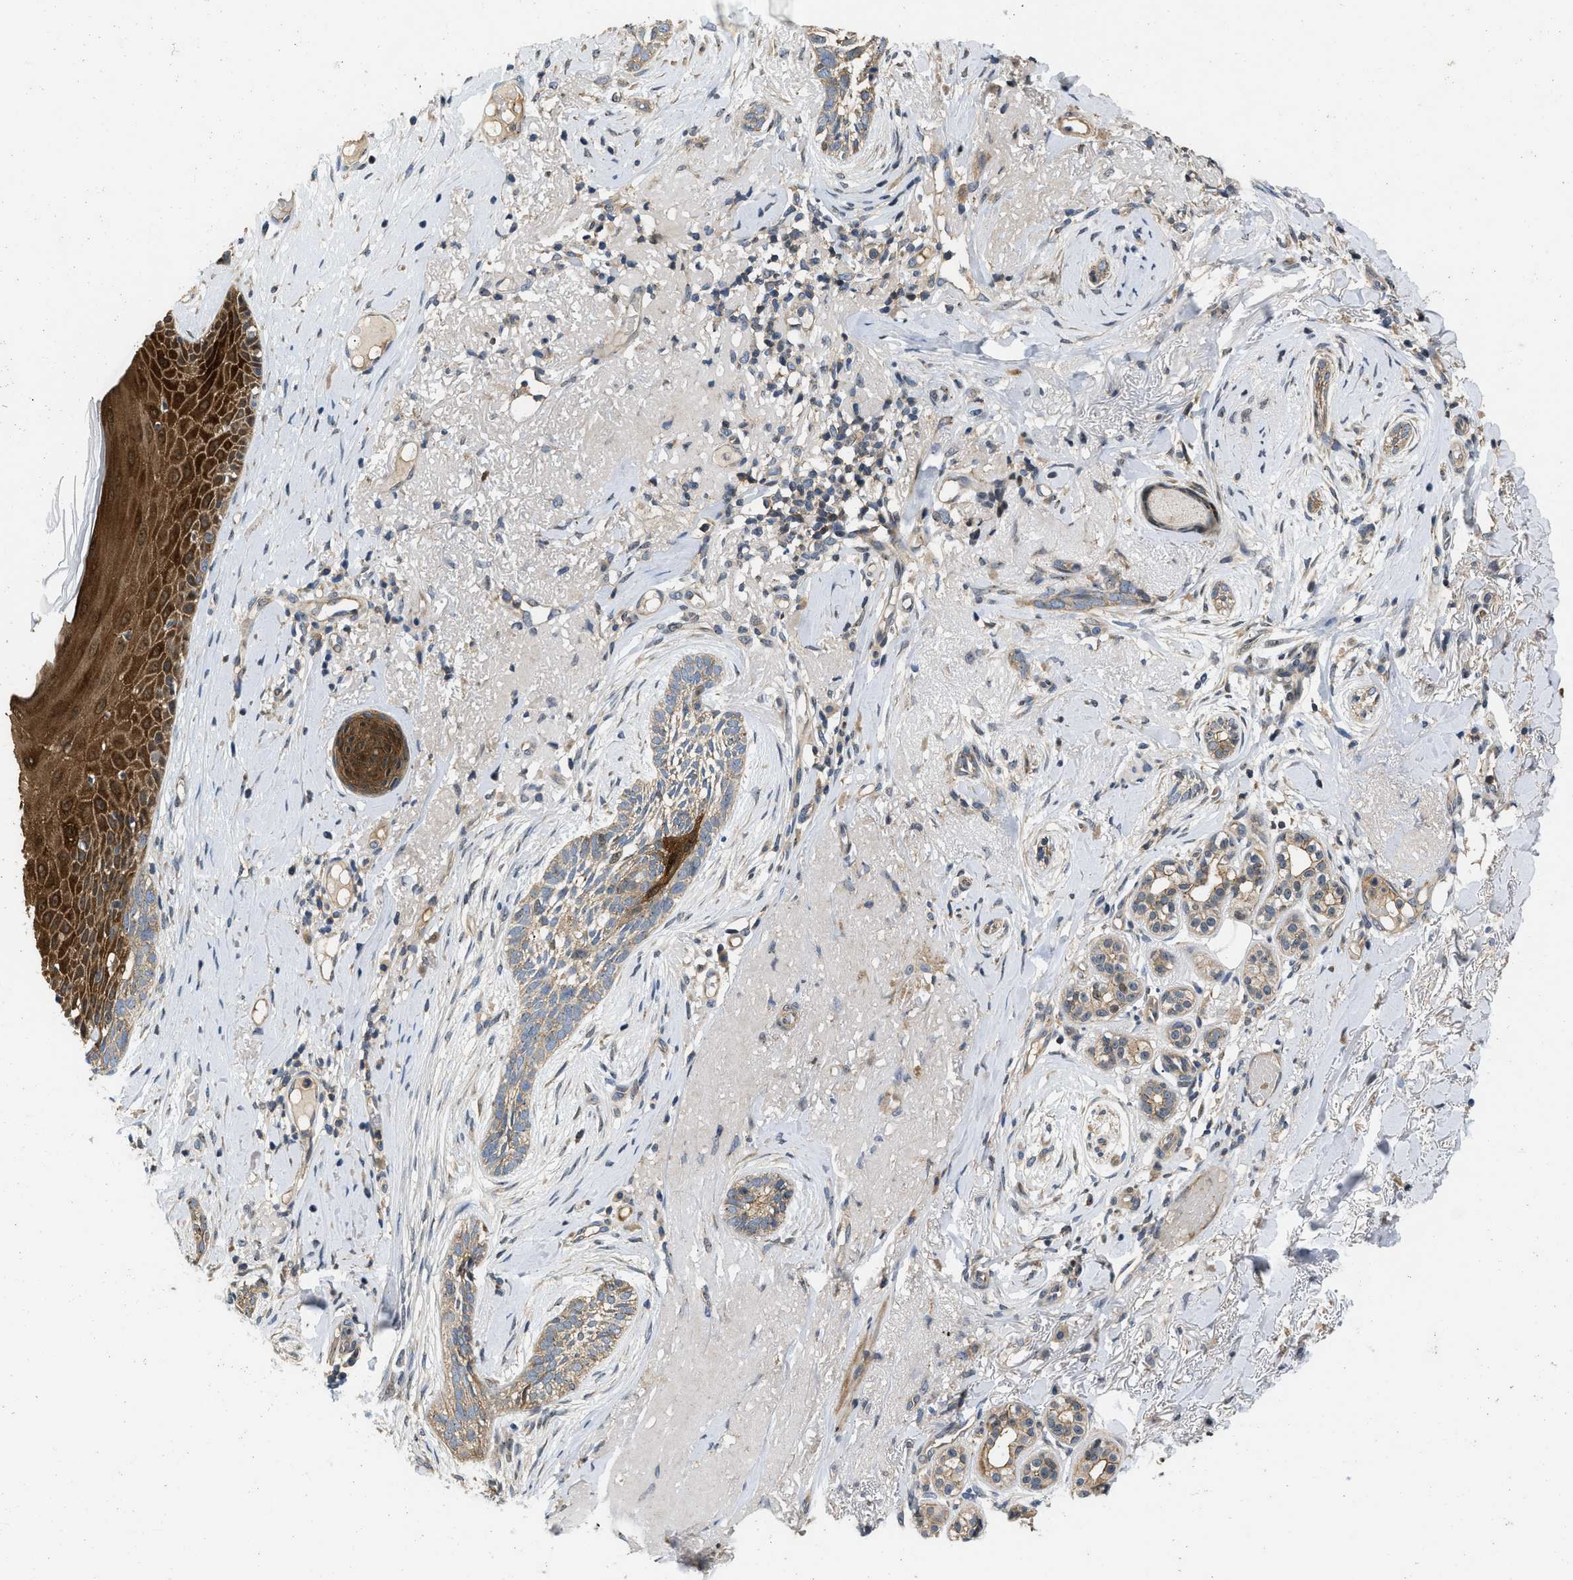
{"staining": {"intensity": "weak", "quantity": ">75%", "location": "cytoplasmic/membranous"}, "tissue": "skin cancer", "cell_type": "Tumor cells", "image_type": "cancer", "snomed": [{"axis": "morphology", "description": "Basal cell carcinoma"}, {"axis": "topography", "description": "Skin"}], "caption": "Tumor cells reveal low levels of weak cytoplasmic/membranous staining in approximately >75% of cells in skin cancer (basal cell carcinoma).", "gene": "PRDM14", "patient": {"sex": "female", "age": 88}}